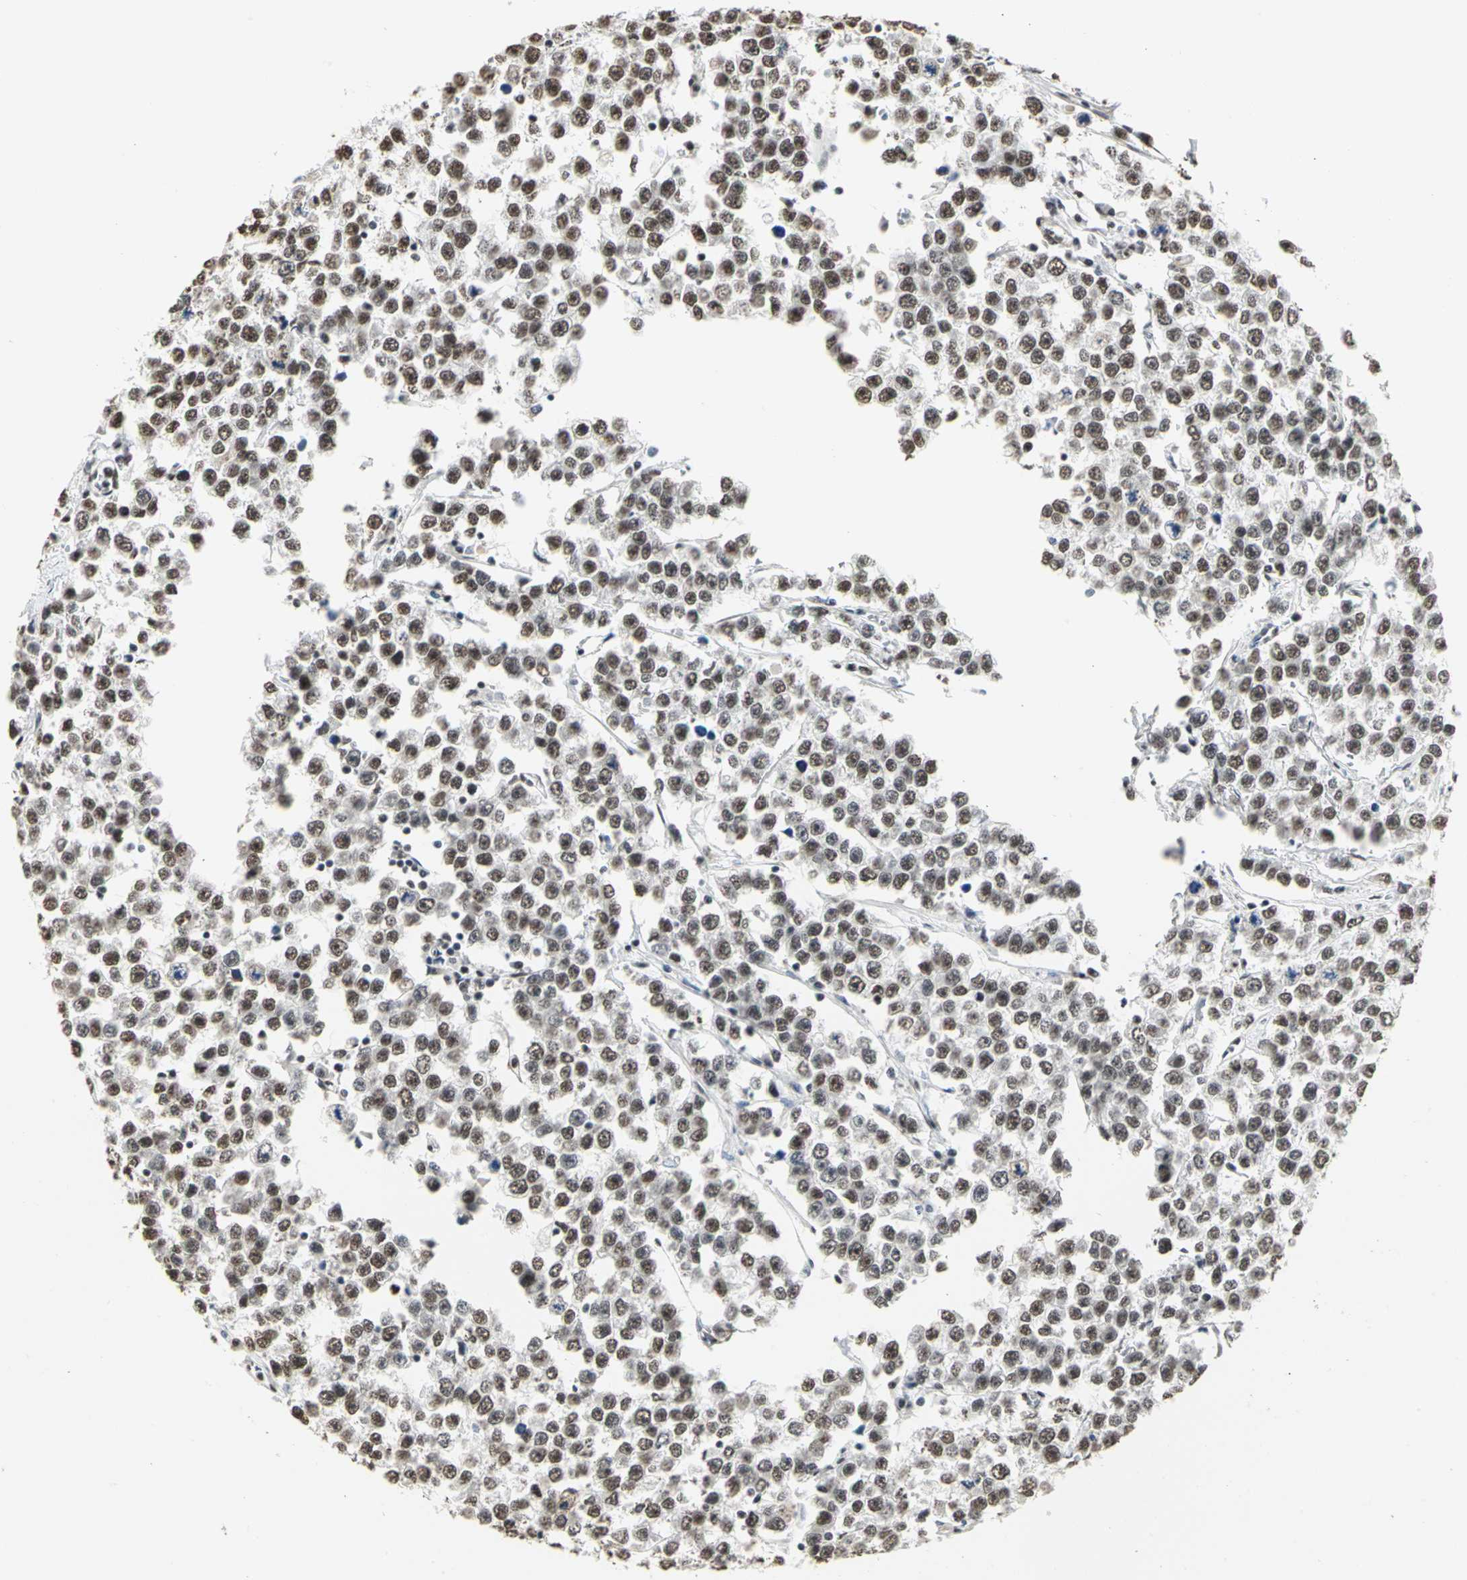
{"staining": {"intensity": "strong", "quantity": ">75%", "location": "nuclear"}, "tissue": "testis cancer", "cell_type": "Tumor cells", "image_type": "cancer", "snomed": [{"axis": "morphology", "description": "Seminoma, NOS"}, {"axis": "morphology", "description": "Carcinoma, Embryonal, NOS"}, {"axis": "topography", "description": "Testis"}], "caption": "Human testis cancer (embryonal carcinoma) stained with a protein marker demonstrates strong staining in tumor cells.", "gene": "CCDC88C", "patient": {"sex": "male", "age": 52}}